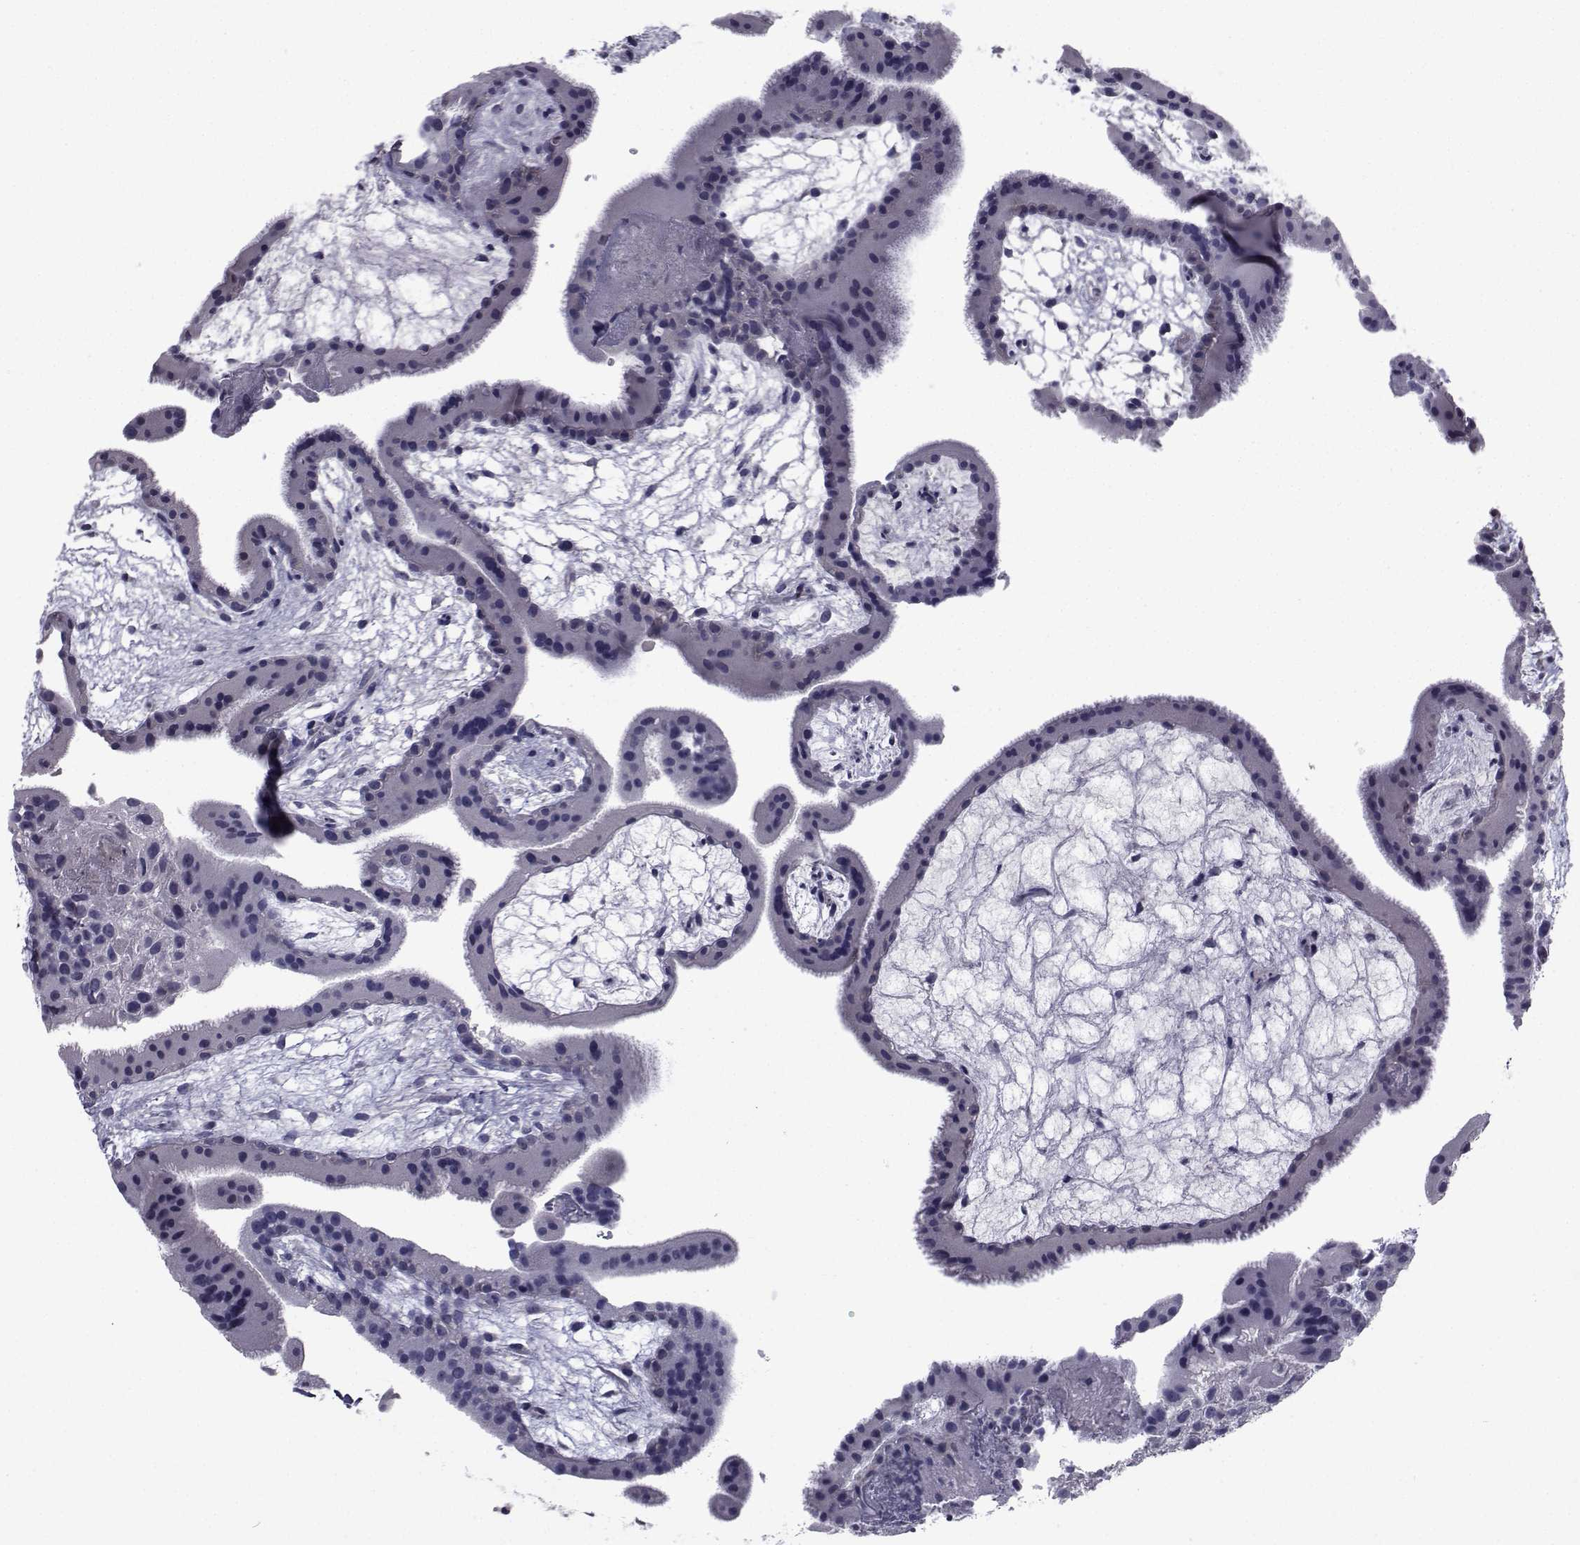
{"staining": {"intensity": "negative", "quantity": "none", "location": "none"}, "tissue": "placenta", "cell_type": "Decidual cells", "image_type": "normal", "snomed": [{"axis": "morphology", "description": "Normal tissue, NOS"}, {"axis": "topography", "description": "Placenta"}], "caption": "Immunohistochemistry (IHC) histopathology image of normal placenta: human placenta stained with DAB exhibits no significant protein expression in decidual cells. The staining was performed using DAB (3,3'-diaminobenzidine) to visualize the protein expression in brown, while the nuclei were stained in blue with hematoxylin (Magnification: 20x).", "gene": "CHRNA1", "patient": {"sex": "female", "age": 19}}